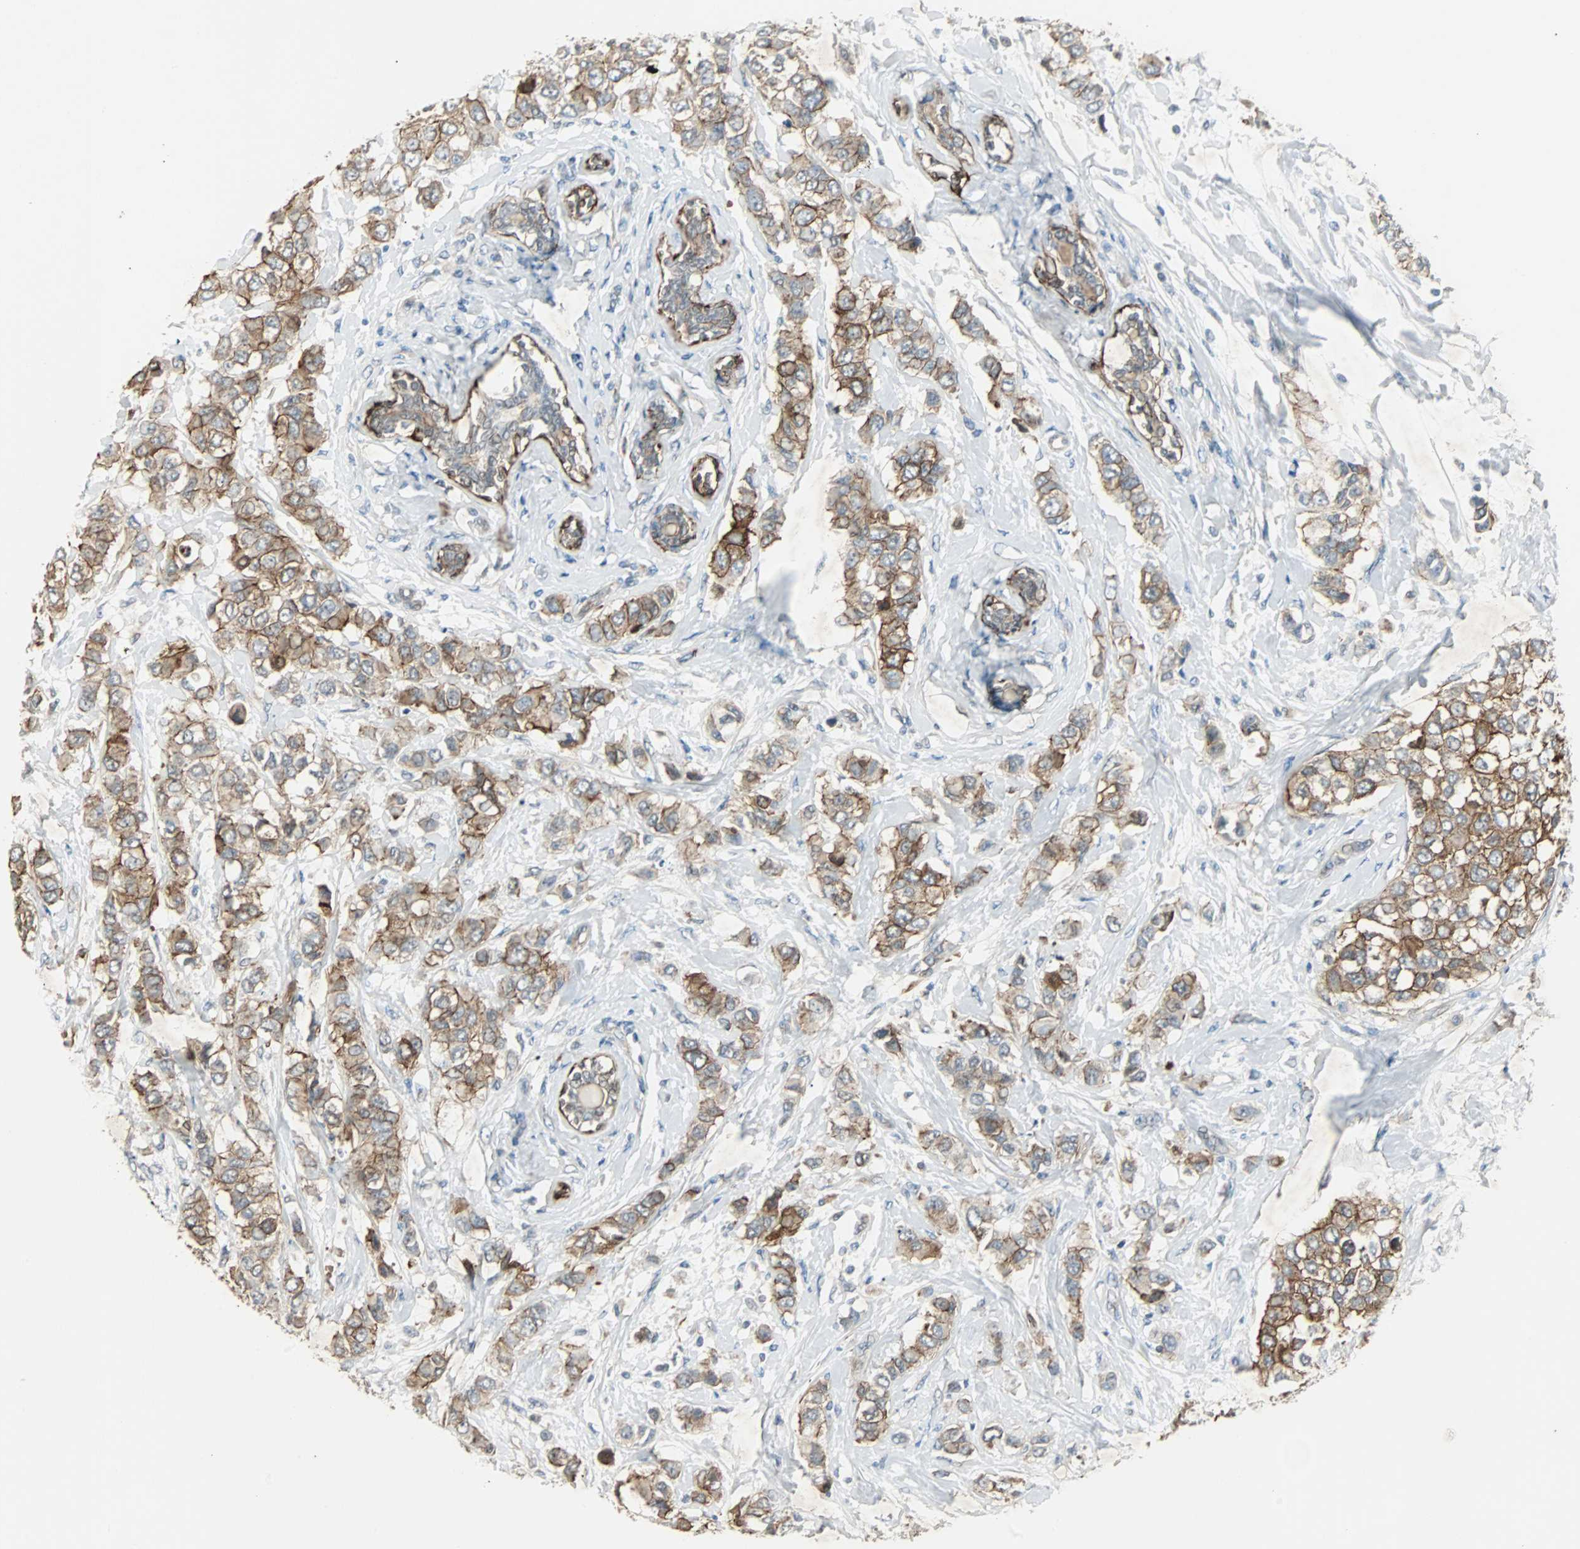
{"staining": {"intensity": "moderate", "quantity": ">75%", "location": "cytoplasmic/membranous"}, "tissue": "breast cancer", "cell_type": "Tumor cells", "image_type": "cancer", "snomed": [{"axis": "morphology", "description": "Duct carcinoma"}, {"axis": "topography", "description": "Breast"}], "caption": "Breast infiltrating ductal carcinoma stained with a brown dye exhibits moderate cytoplasmic/membranous positive positivity in about >75% of tumor cells.", "gene": "CMC2", "patient": {"sex": "female", "age": 50}}